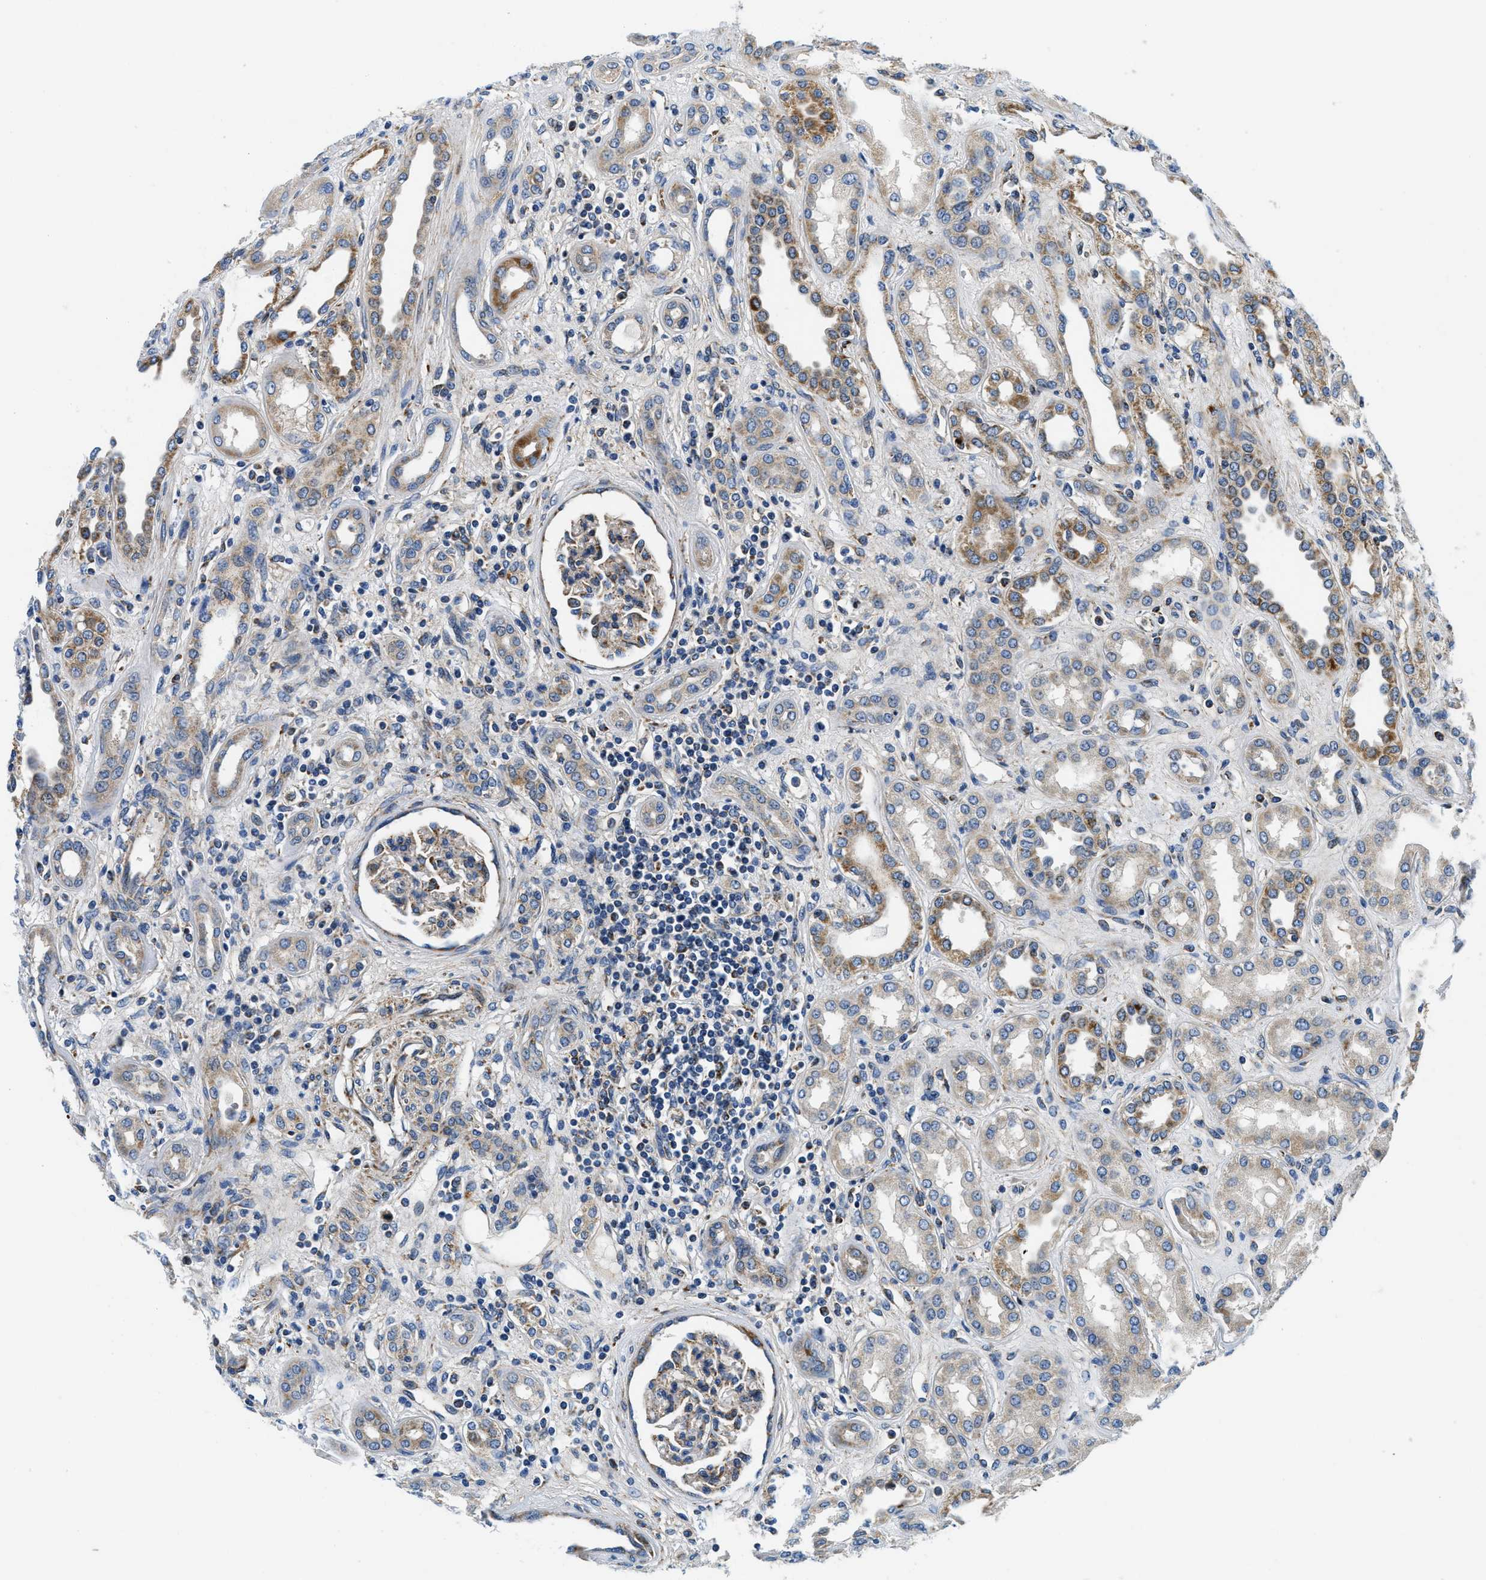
{"staining": {"intensity": "moderate", "quantity": "25%-75%", "location": "cytoplasmic/membranous"}, "tissue": "kidney", "cell_type": "Cells in glomeruli", "image_type": "normal", "snomed": [{"axis": "morphology", "description": "Normal tissue, NOS"}, {"axis": "topography", "description": "Kidney"}], "caption": "A histopathology image showing moderate cytoplasmic/membranous expression in approximately 25%-75% of cells in glomeruli in normal kidney, as visualized by brown immunohistochemical staining.", "gene": "SAMD4B", "patient": {"sex": "male", "age": 59}}